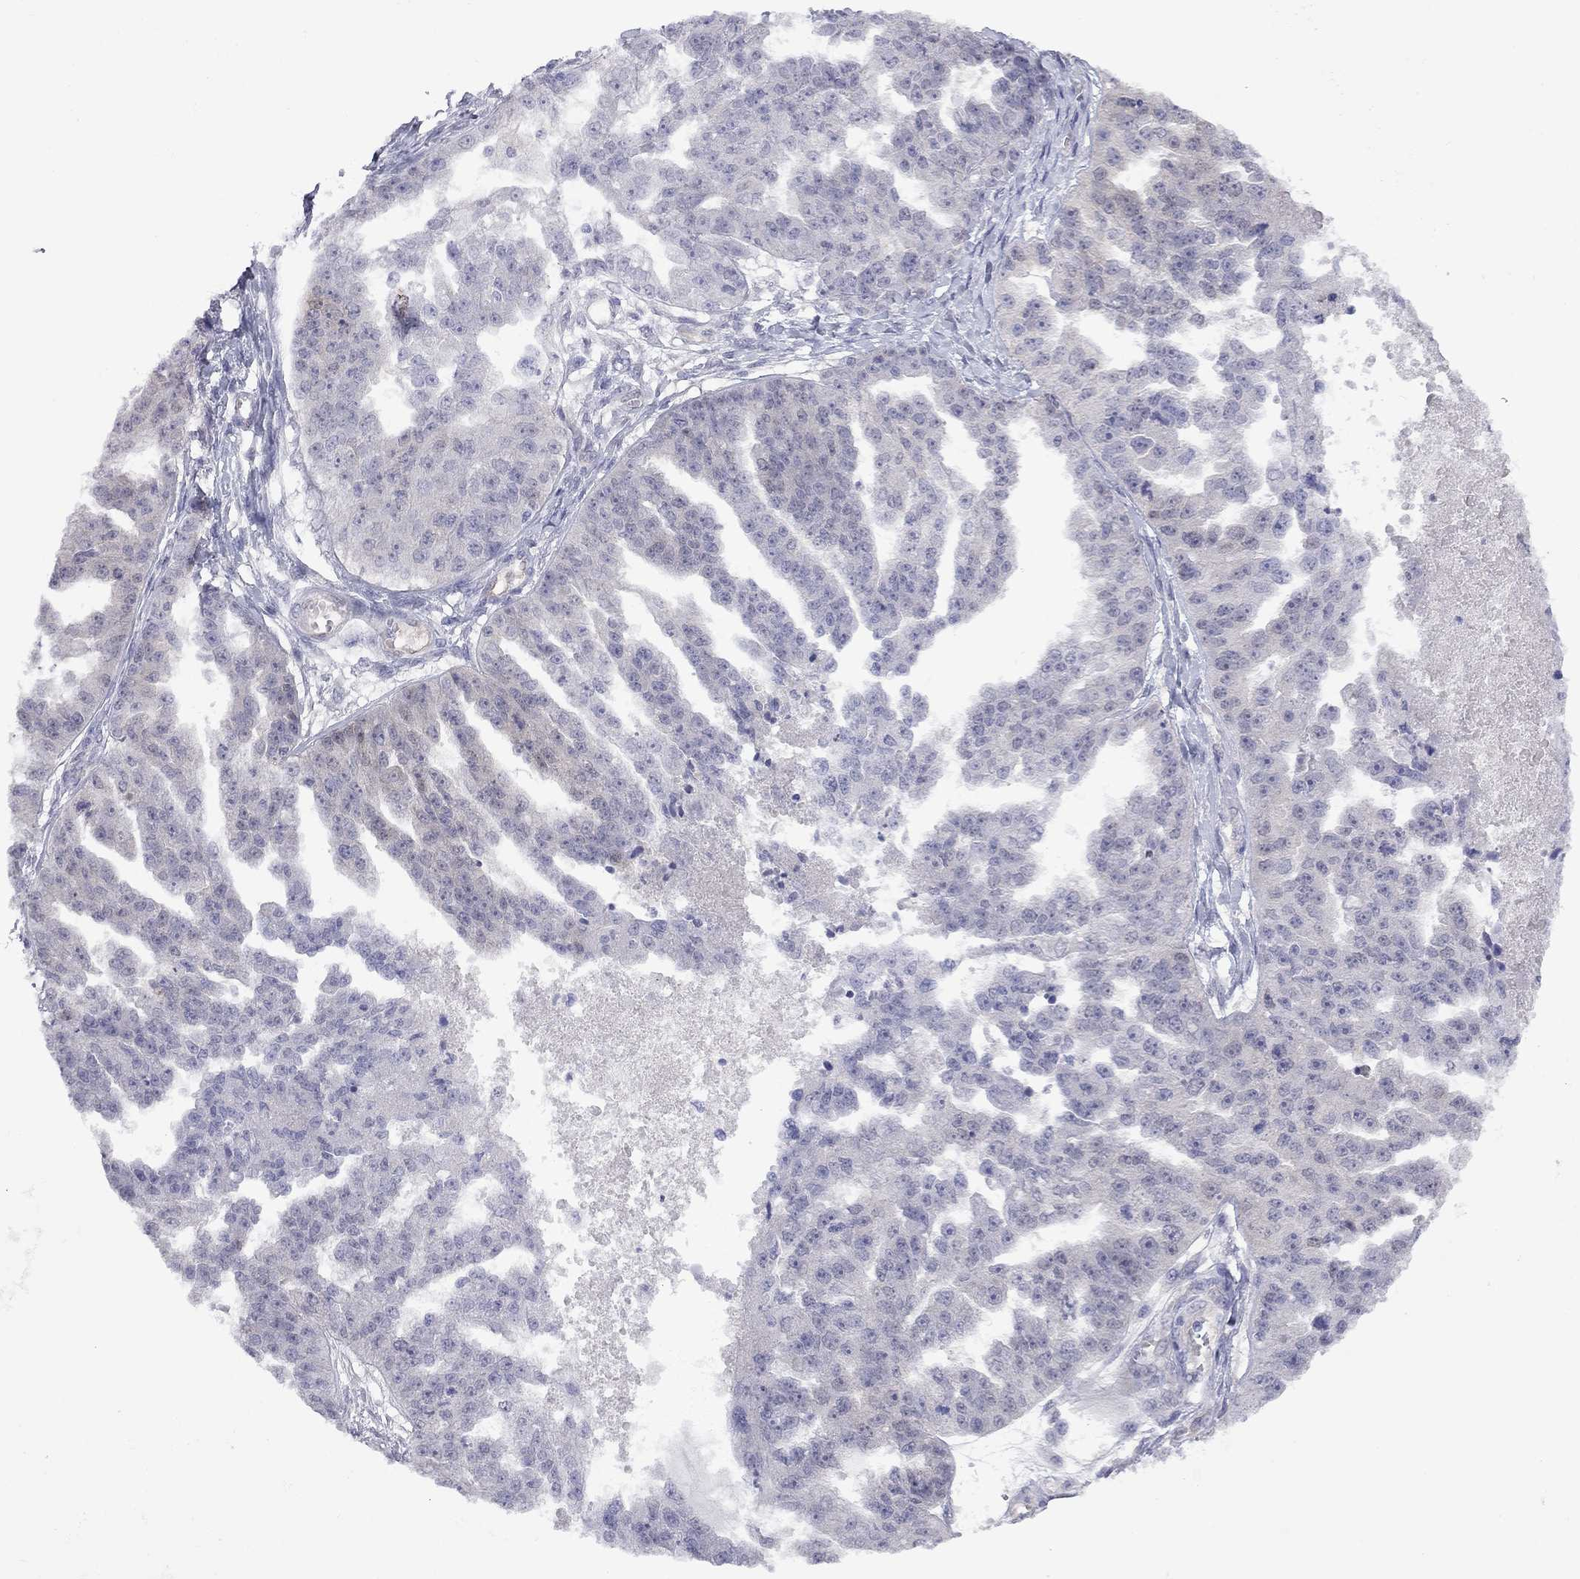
{"staining": {"intensity": "negative", "quantity": "none", "location": "none"}, "tissue": "ovarian cancer", "cell_type": "Tumor cells", "image_type": "cancer", "snomed": [{"axis": "morphology", "description": "Cystadenocarcinoma, serous, NOS"}, {"axis": "topography", "description": "Ovary"}], "caption": "Protein analysis of ovarian serous cystadenocarcinoma exhibits no significant staining in tumor cells.", "gene": "CTNNBIP1", "patient": {"sex": "female", "age": 58}}